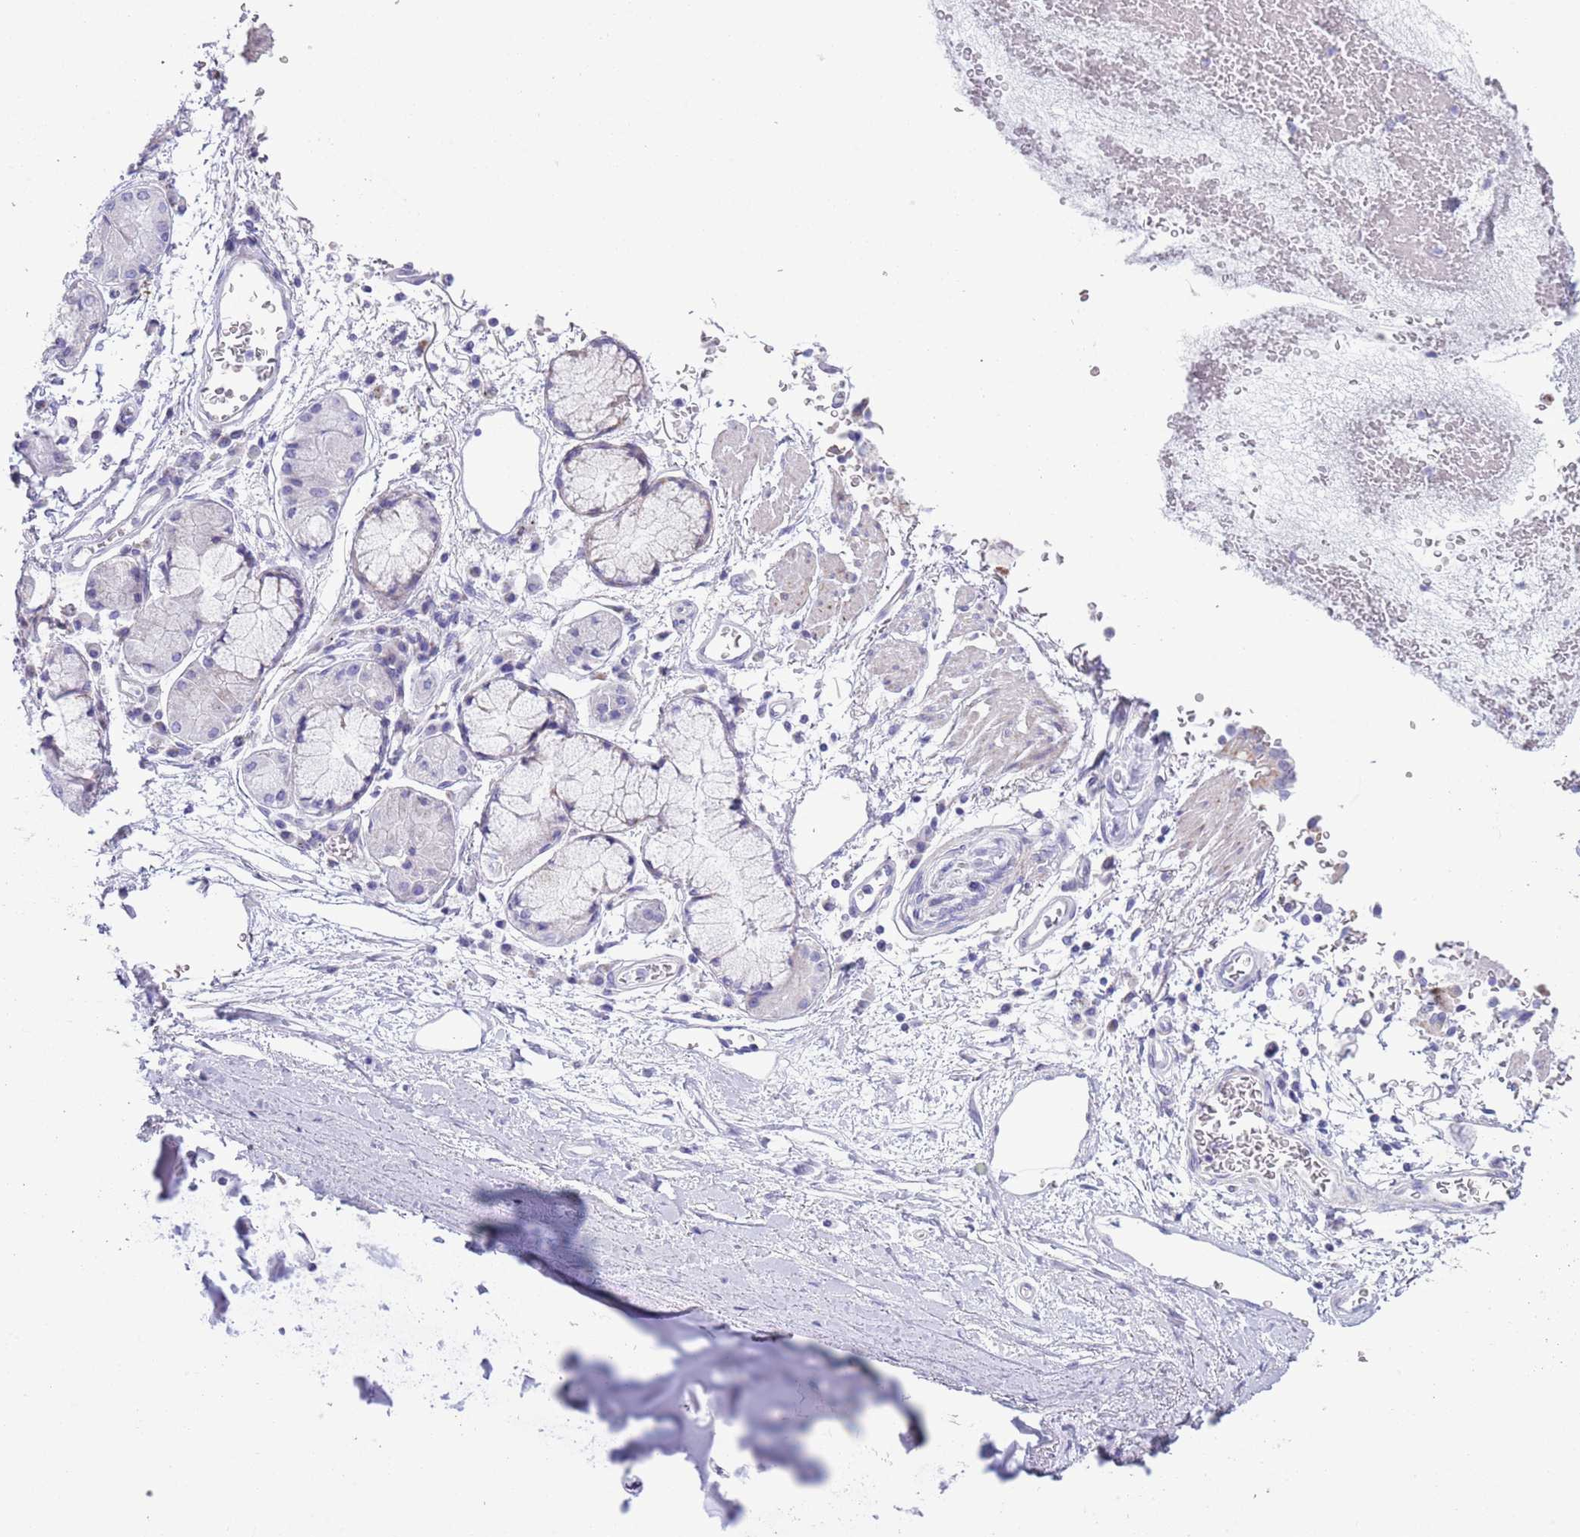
{"staining": {"intensity": "negative", "quantity": "none", "location": "none"}, "tissue": "adipose tissue", "cell_type": "Adipocytes", "image_type": "normal", "snomed": [{"axis": "morphology", "description": "Normal tissue, NOS"}, {"axis": "topography", "description": "Cartilage tissue"}], "caption": "High magnification brightfield microscopy of unremarkable adipose tissue stained with DAB (3,3'-diaminobenzidine) (brown) and counterstained with hematoxylin (blue): adipocytes show no significant expression.", "gene": "MOCOS", "patient": {"sex": "male", "age": 73}}